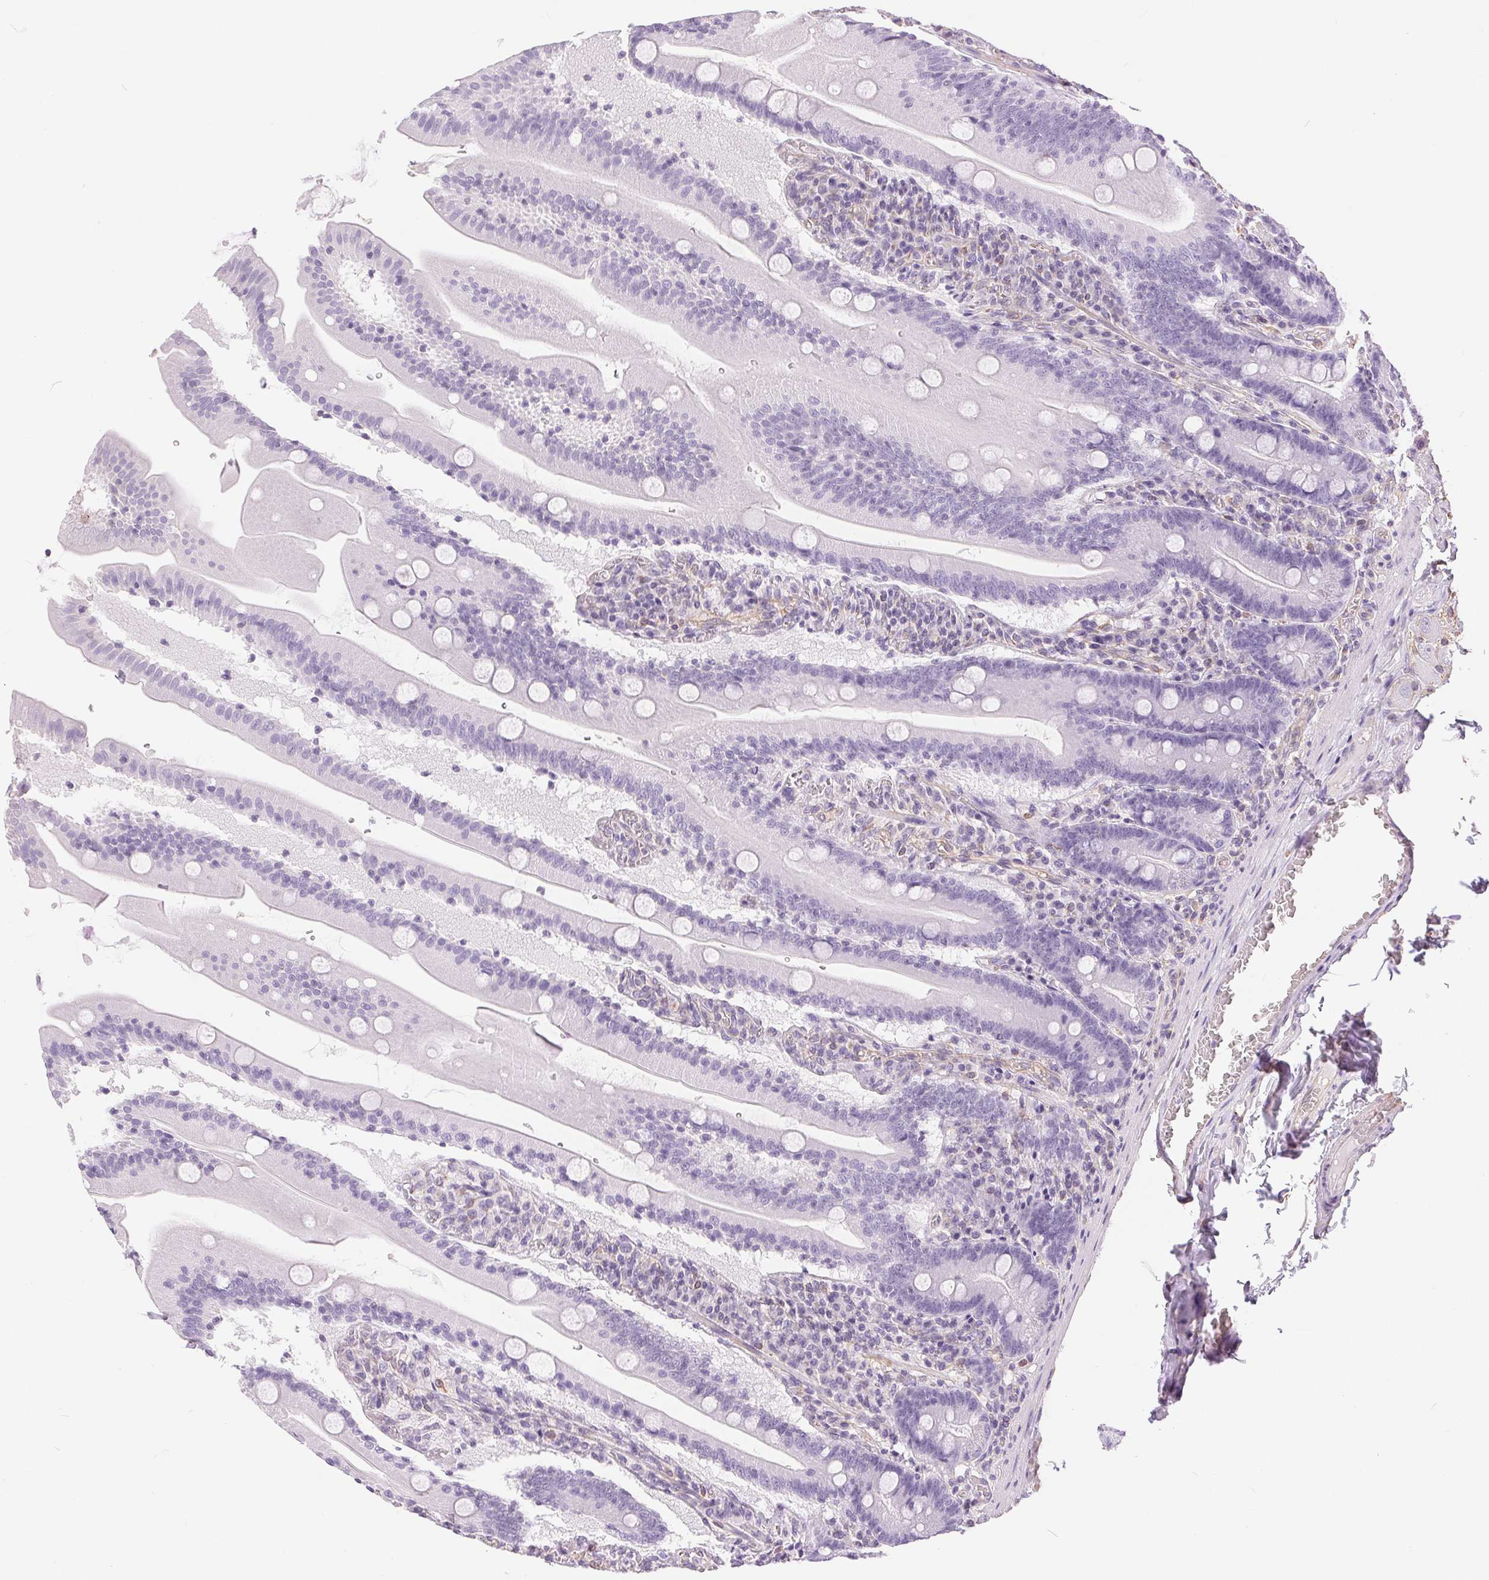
{"staining": {"intensity": "negative", "quantity": "none", "location": "none"}, "tissue": "small intestine", "cell_type": "Glandular cells", "image_type": "normal", "snomed": [{"axis": "morphology", "description": "Normal tissue, NOS"}, {"axis": "topography", "description": "Small intestine"}], "caption": "Small intestine was stained to show a protein in brown. There is no significant expression in glandular cells. (Brightfield microscopy of DAB (3,3'-diaminobenzidine) immunohistochemistry (IHC) at high magnification).", "gene": "GFAP", "patient": {"sex": "male", "age": 37}}